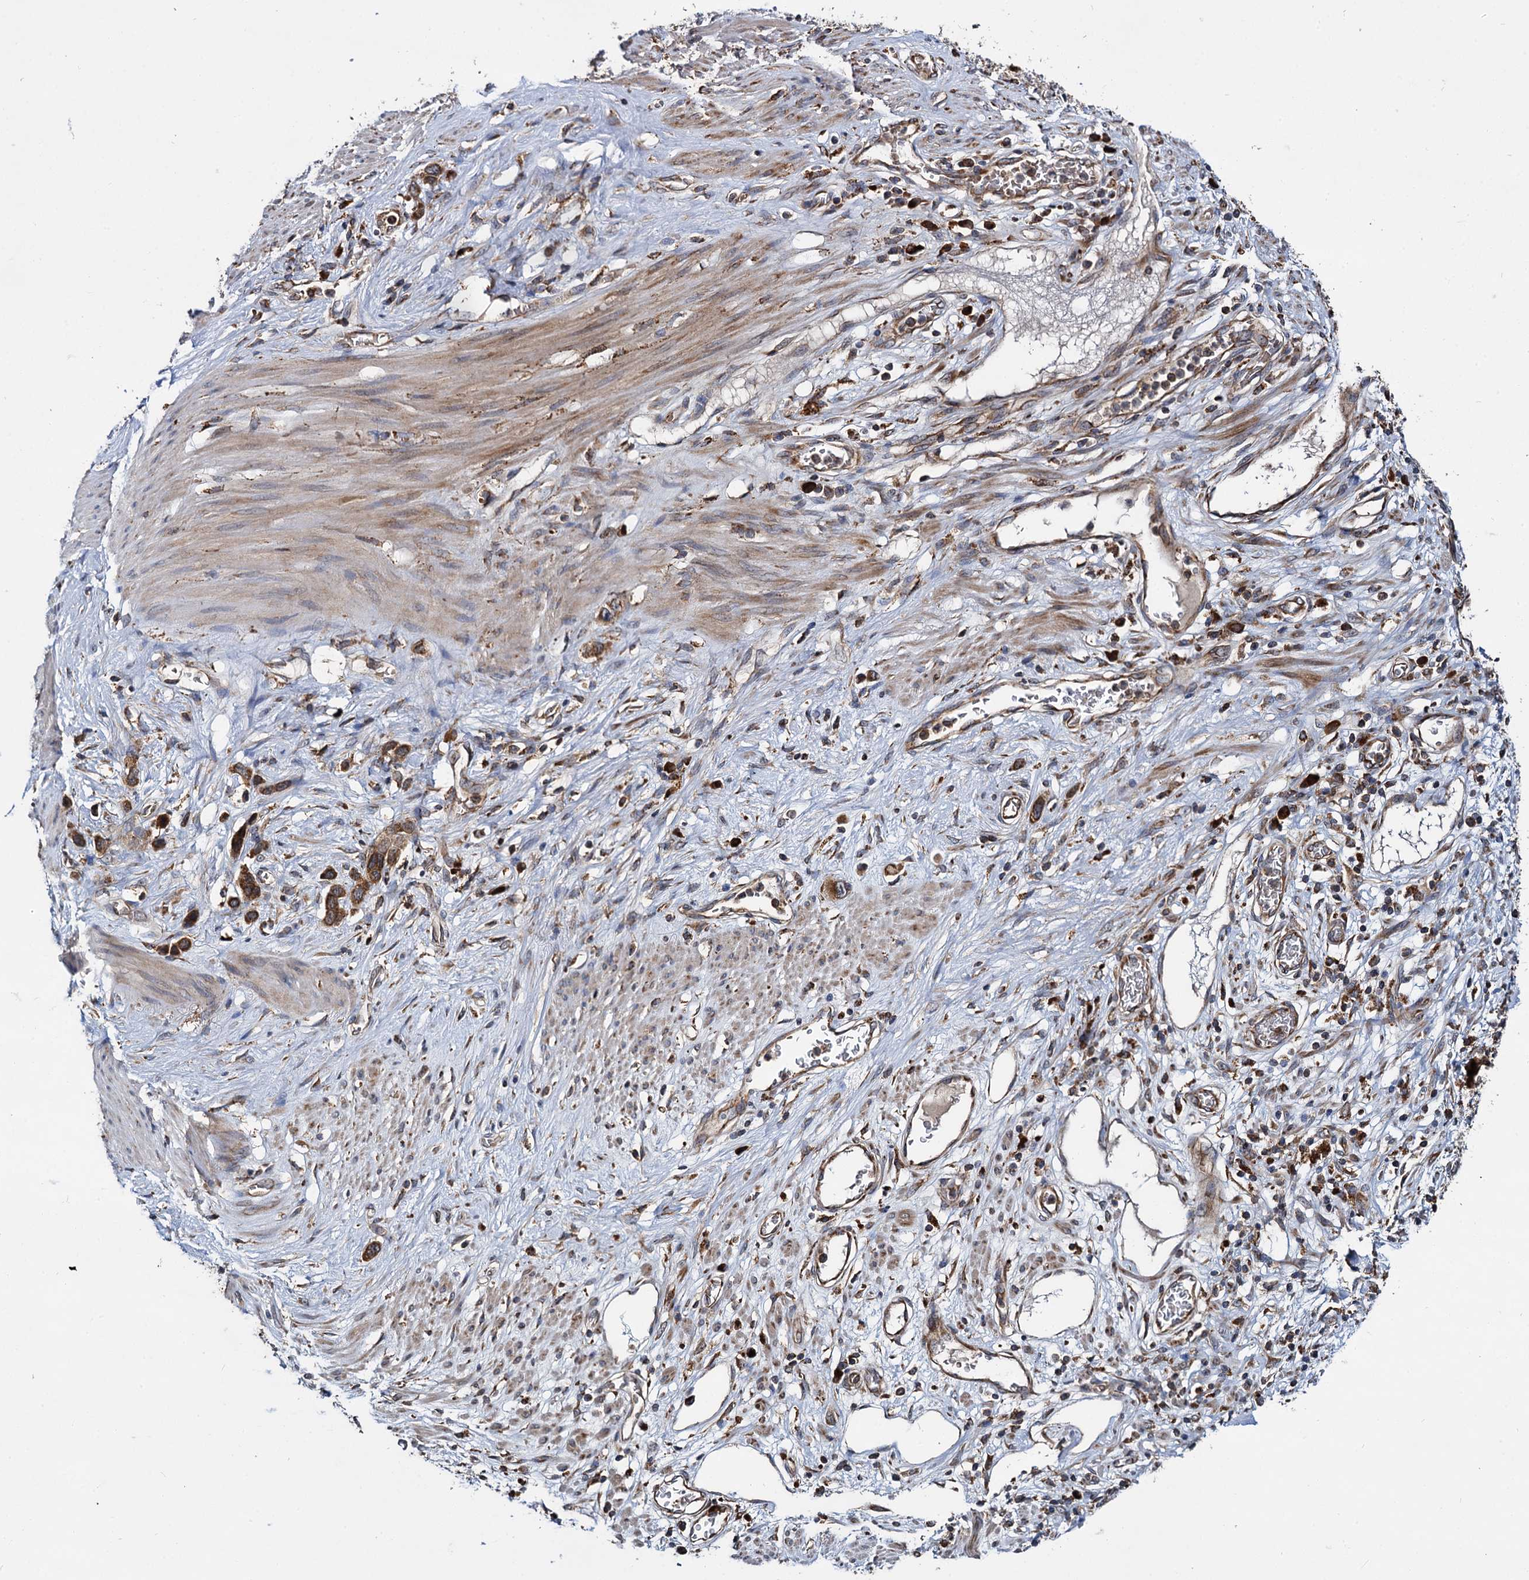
{"staining": {"intensity": "moderate", "quantity": ">75%", "location": "cytoplasmic/membranous"}, "tissue": "stomach cancer", "cell_type": "Tumor cells", "image_type": "cancer", "snomed": [{"axis": "morphology", "description": "Adenocarcinoma, NOS"}, {"axis": "morphology", "description": "Adenocarcinoma, High grade"}, {"axis": "topography", "description": "Stomach, upper"}, {"axis": "topography", "description": "Stomach, lower"}], "caption": "An IHC photomicrograph of neoplastic tissue is shown. Protein staining in brown highlights moderate cytoplasmic/membranous positivity in stomach cancer (high-grade adenocarcinoma) within tumor cells. Nuclei are stained in blue.", "gene": "UFM1", "patient": {"sex": "female", "age": 65}}